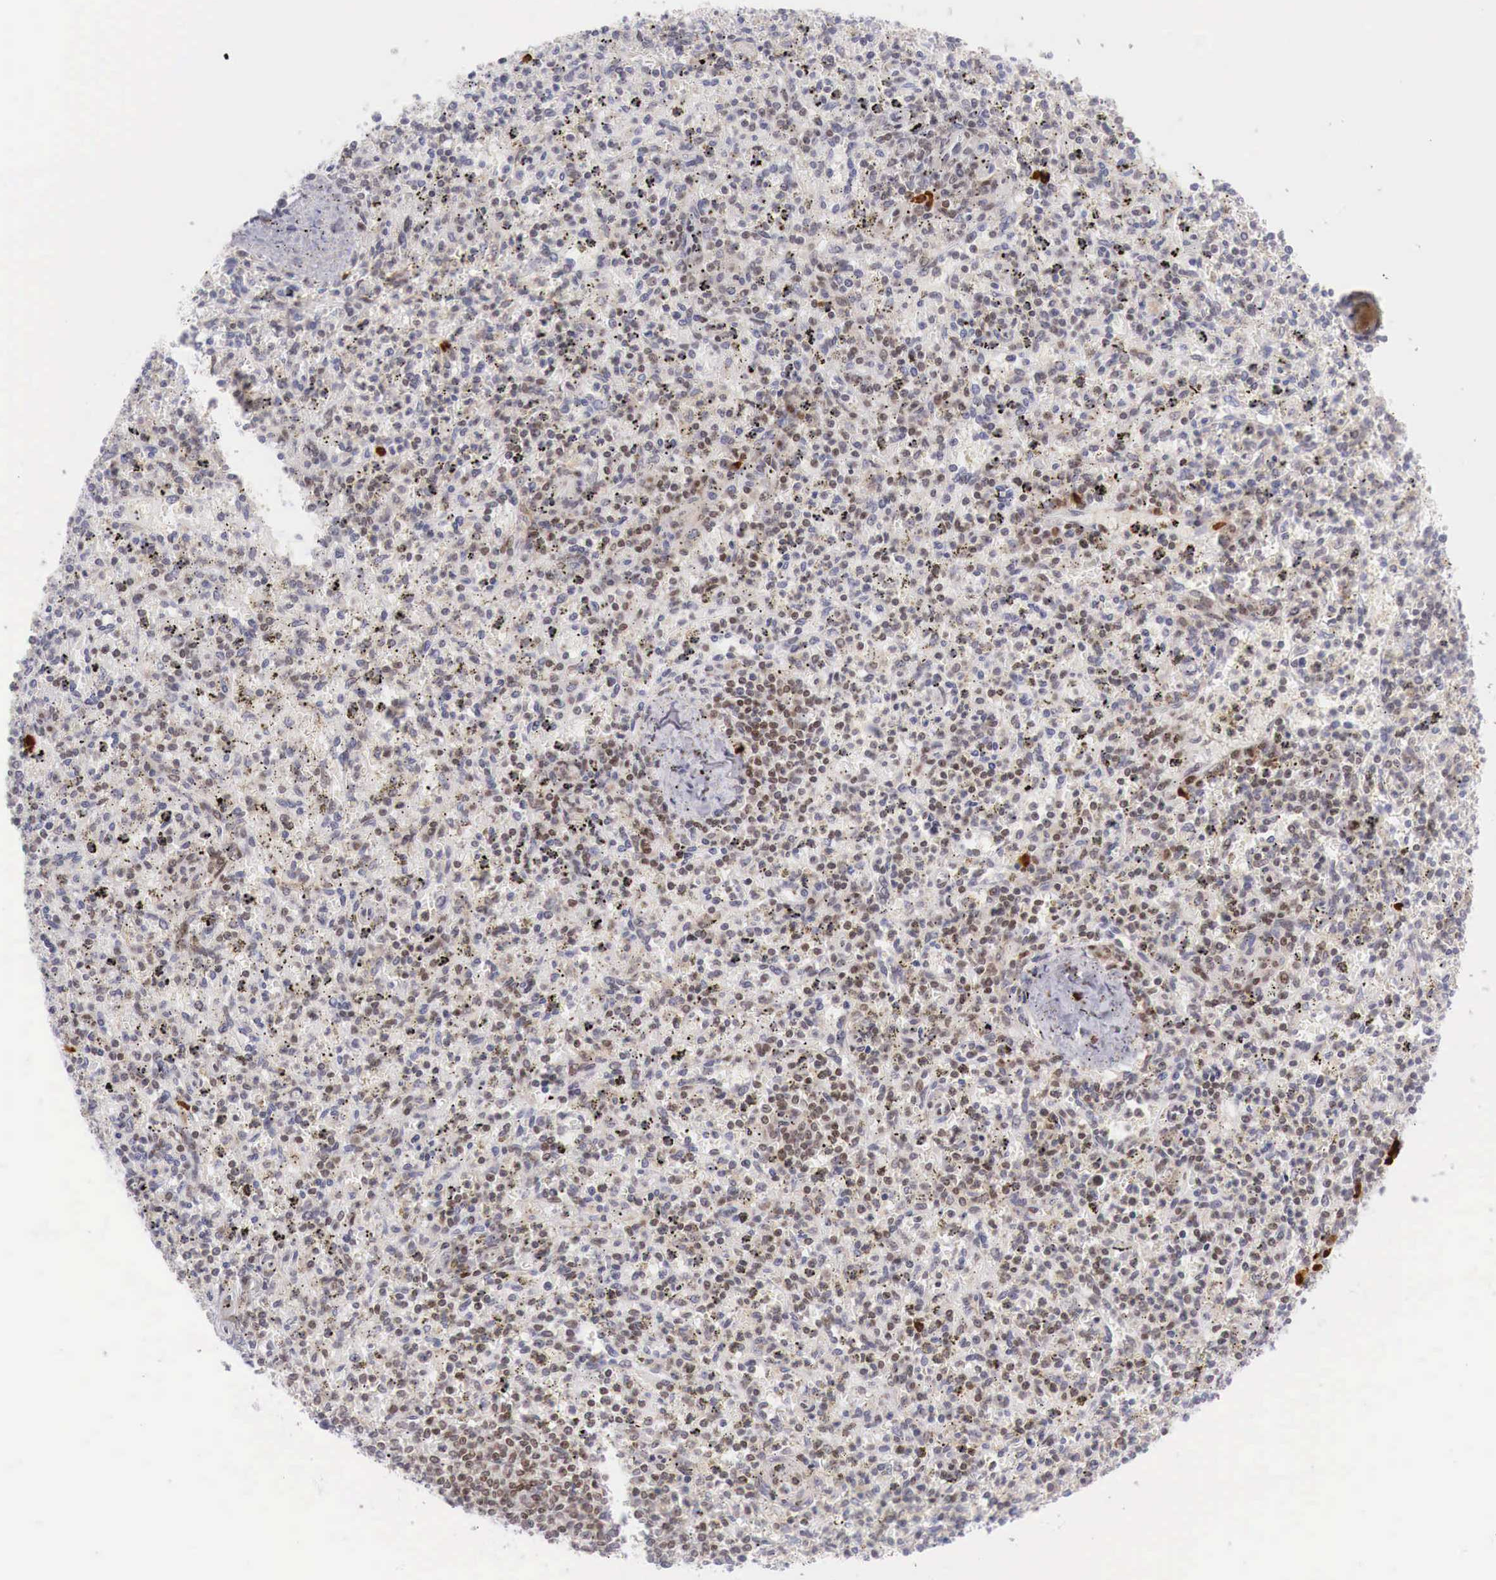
{"staining": {"intensity": "moderate", "quantity": "25%-75%", "location": "nuclear"}, "tissue": "spleen", "cell_type": "Cells in red pulp", "image_type": "normal", "snomed": [{"axis": "morphology", "description": "Normal tissue, NOS"}, {"axis": "topography", "description": "Spleen"}], "caption": "A micrograph of human spleen stained for a protein reveals moderate nuclear brown staining in cells in red pulp.", "gene": "CLCN5", "patient": {"sex": "male", "age": 72}}